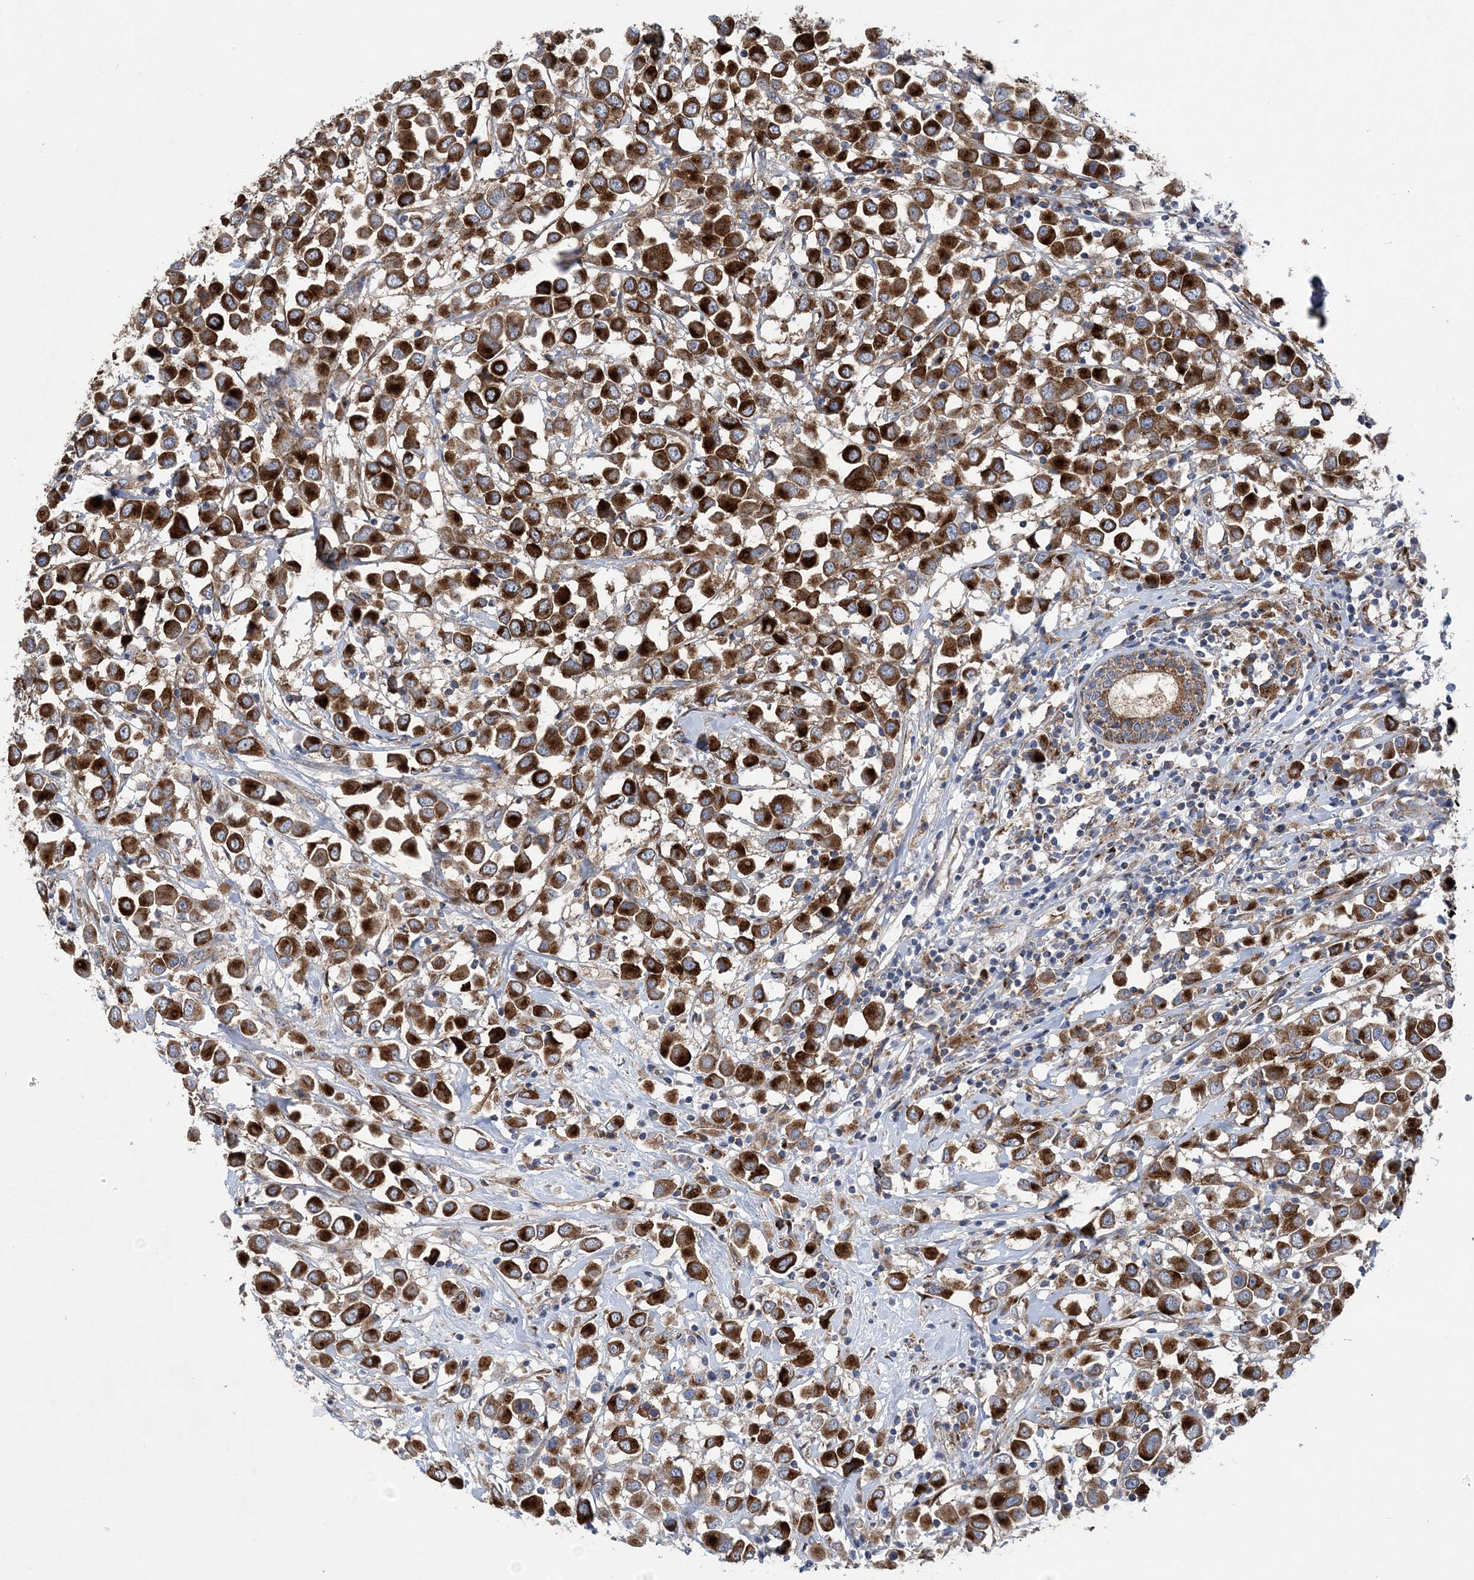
{"staining": {"intensity": "strong", "quantity": ">75%", "location": "cytoplasmic/membranous"}, "tissue": "breast cancer", "cell_type": "Tumor cells", "image_type": "cancer", "snomed": [{"axis": "morphology", "description": "Duct carcinoma"}, {"axis": "topography", "description": "Breast"}], "caption": "The histopathology image displays staining of breast cancer, revealing strong cytoplasmic/membranous protein staining (brown color) within tumor cells.", "gene": "PTTG1IP", "patient": {"sex": "female", "age": 61}}